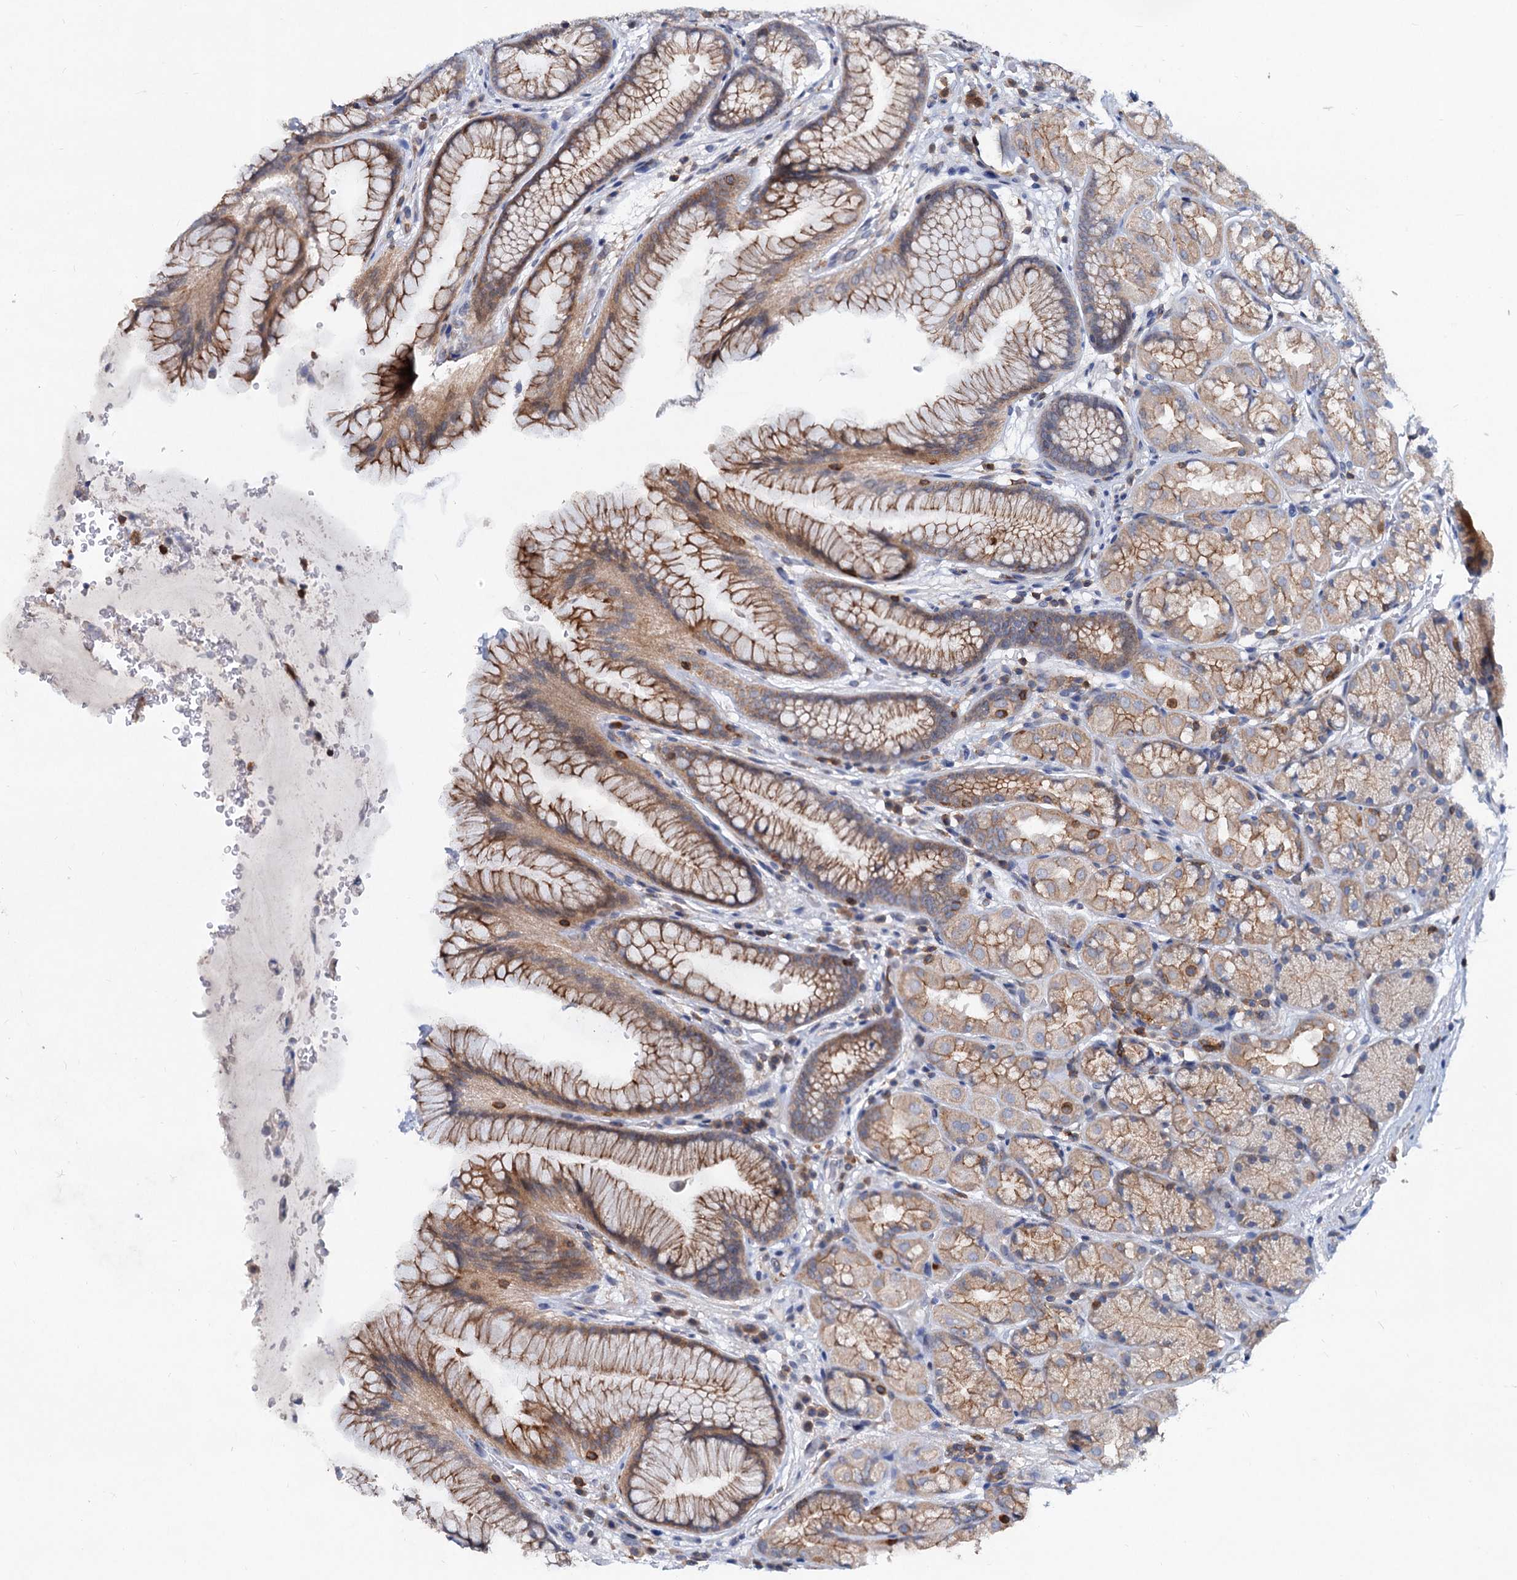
{"staining": {"intensity": "moderate", "quantity": ">75%", "location": "cytoplasmic/membranous"}, "tissue": "stomach", "cell_type": "Glandular cells", "image_type": "normal", "snomed": [{"axis": "morphology", "description": "Normal tissue, NOS"}, {"axis": "topography", "description": "Stomach"}], "caption": "A high-resolution photomicrograph shows immunohistochemistry staining of normal stomach, which reveals moderate cytoplasmic/membranous expression in approximately >75% of glandular cells.", "gene": "LRCH4", "patient": {"sex": "male", "age": 63}}